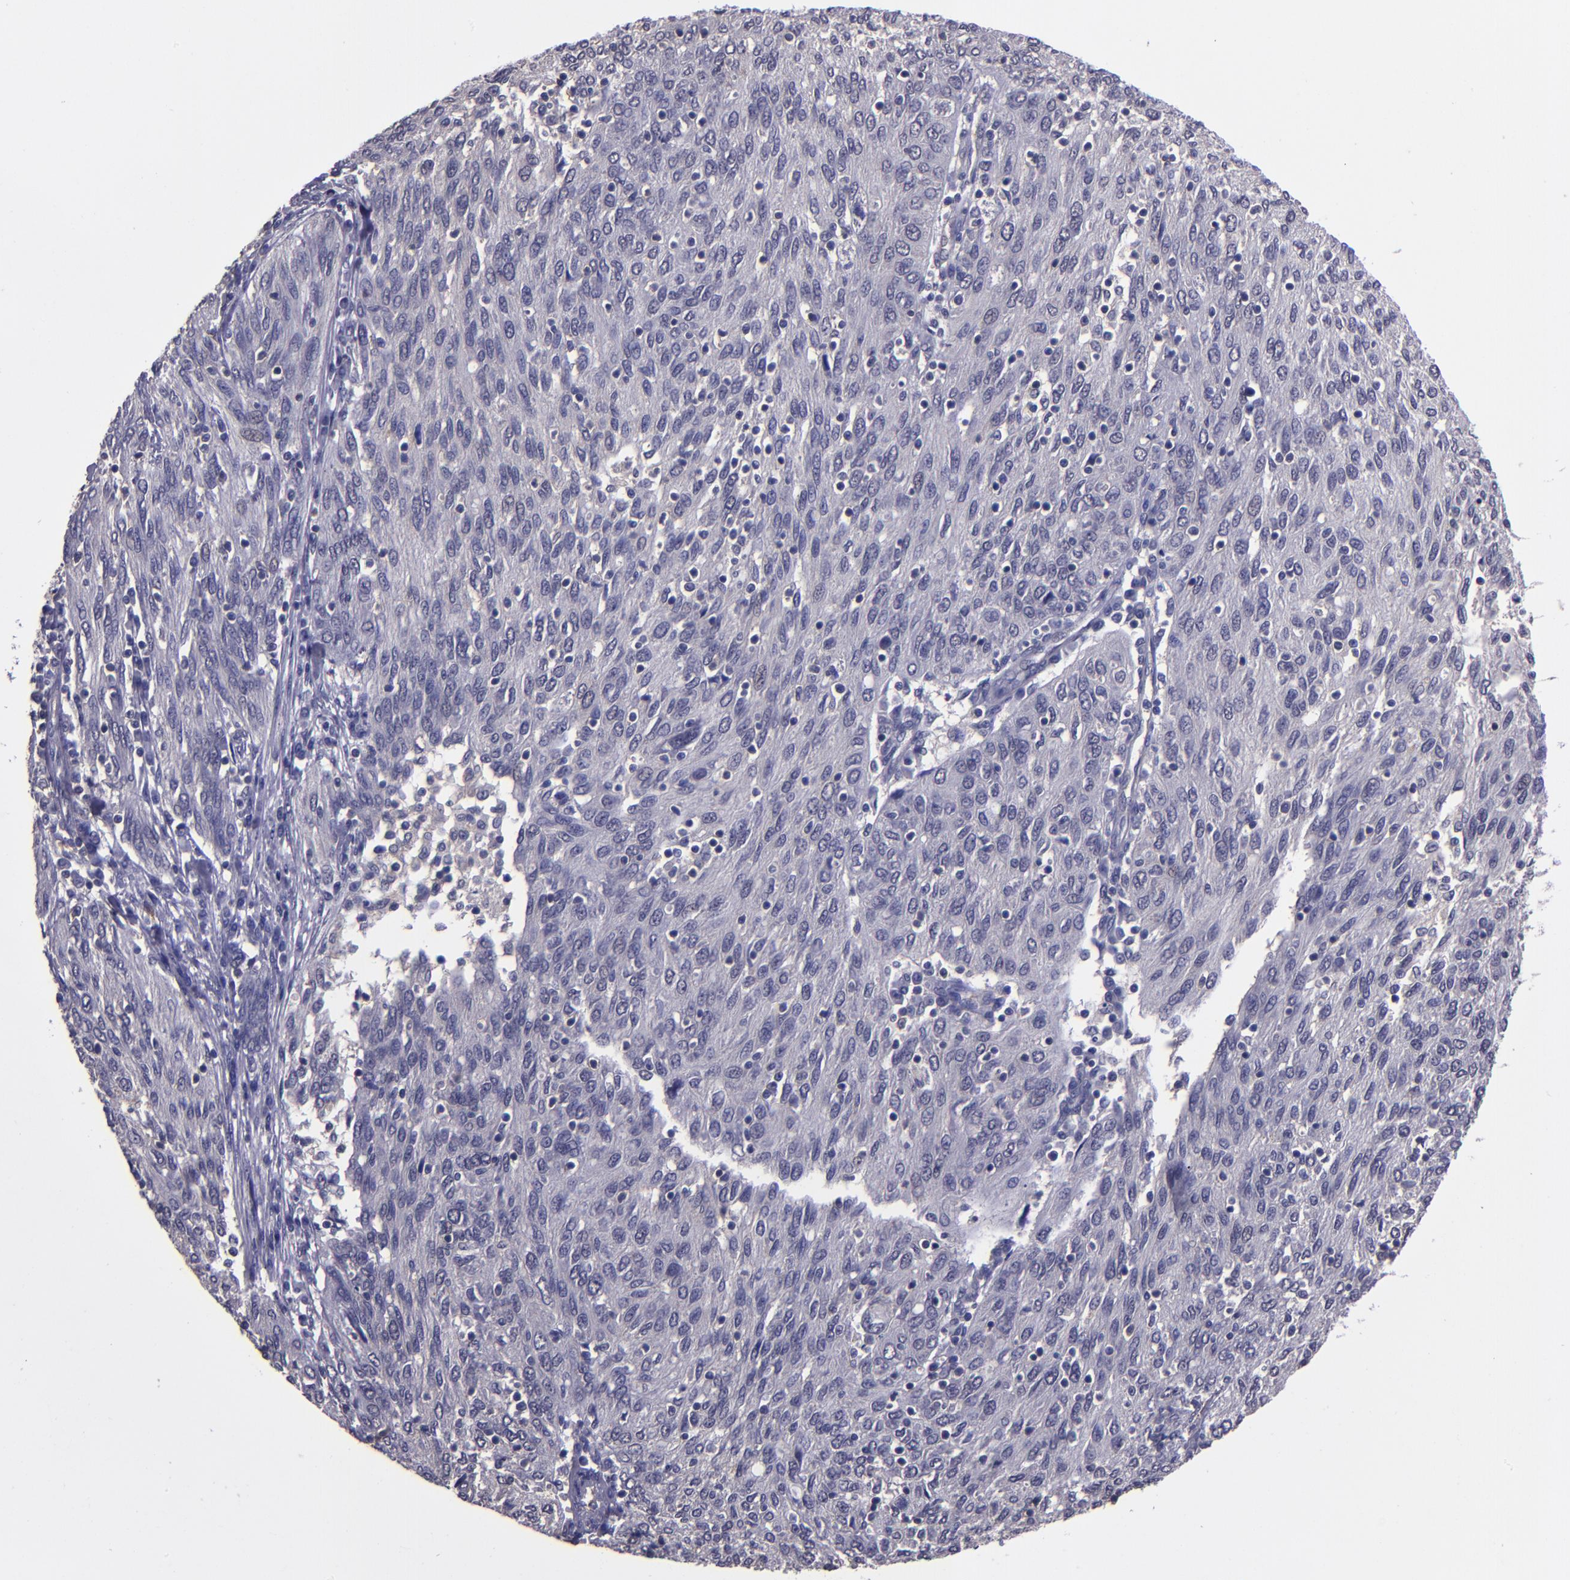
{"staining": {"intensity": "negative", "quantity": "none", "location": "none"}, "tissue": "ovarian cancer", "cell_type": "Tumor cells", "image_type": "cancer", "snomed": [{"axis": "morphology", "description": "Carcinoma, endometroid"}, {"axis": "topography", "description": "Ovary"}], "caption": "Ovarian endometroid carcinoma was stained to show a protein in brown. There is no significant positivity in tumor cells.", "gene": "CEBPE", "patient": {"sex": "female", "age": 50}}